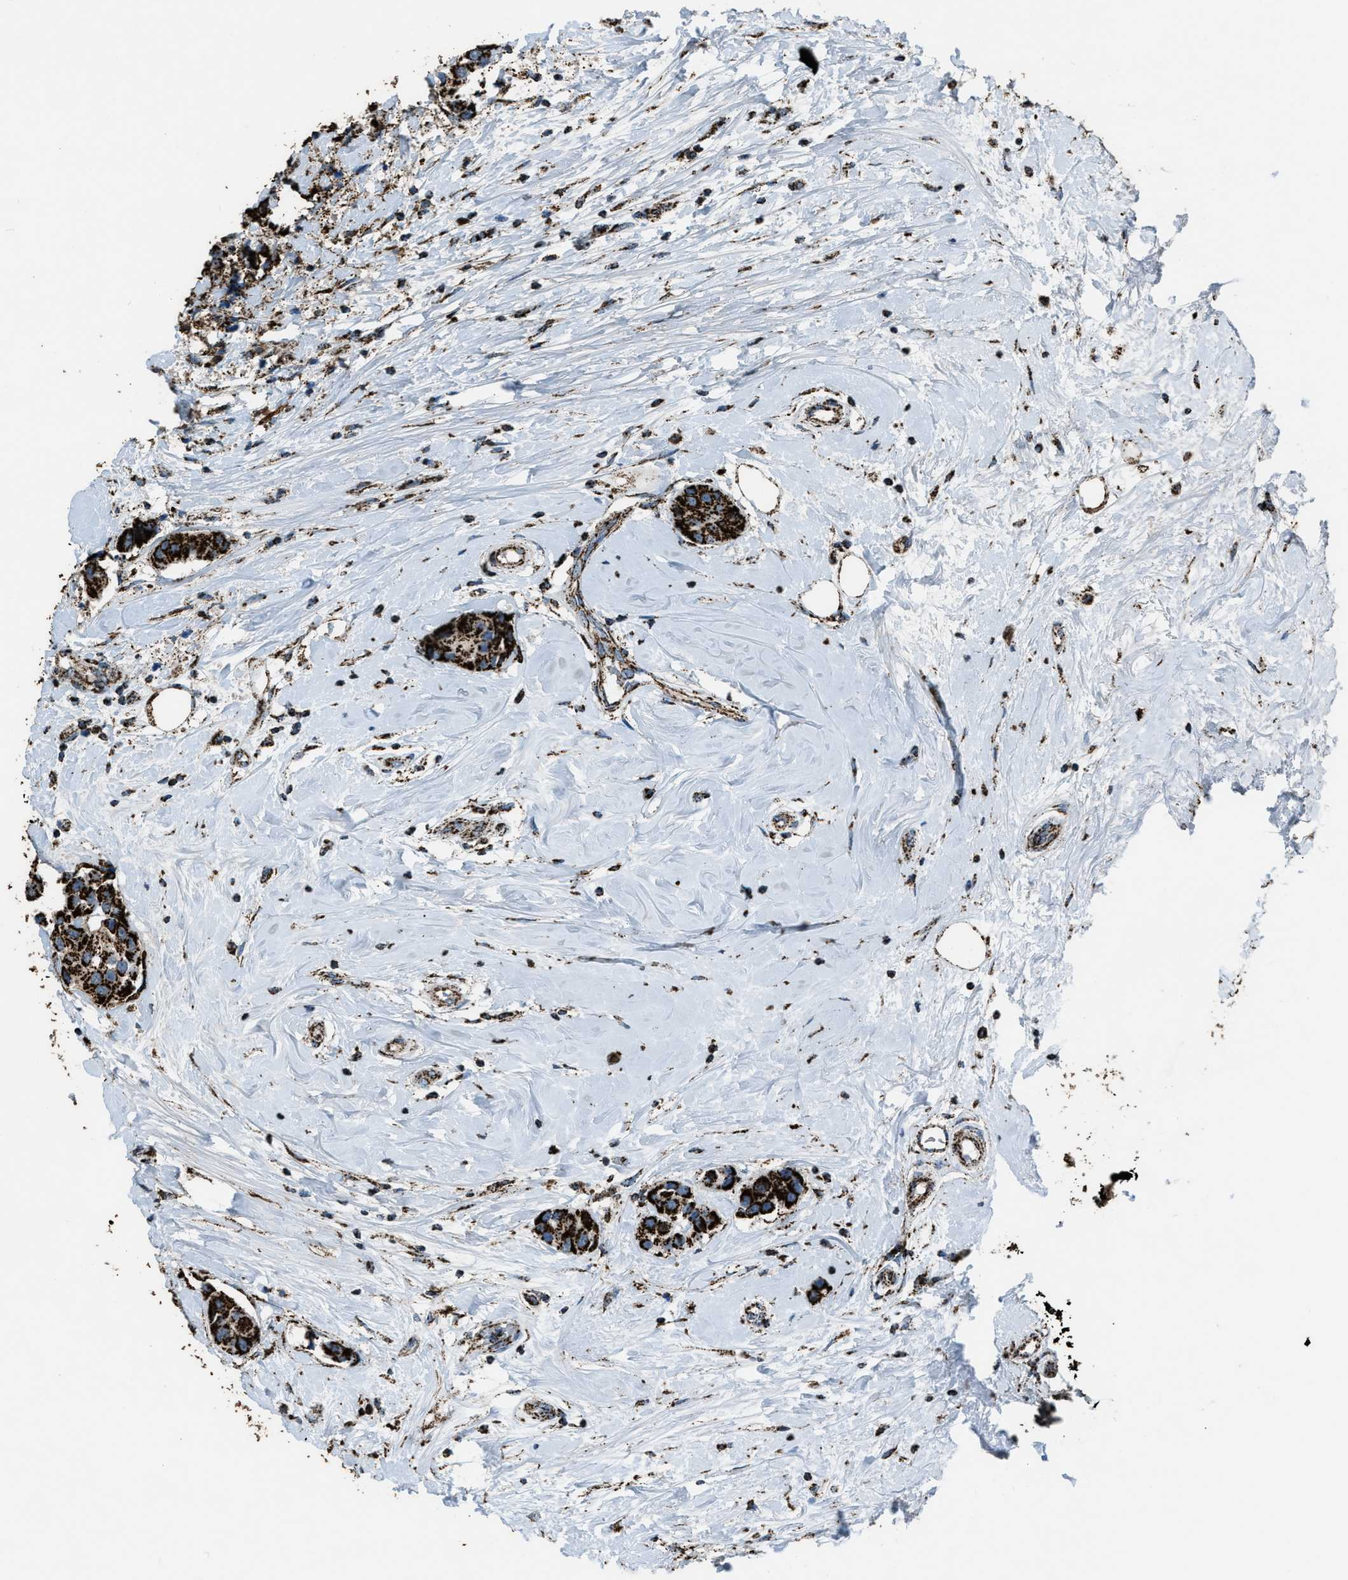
{"staining": {"intensity": "strong", "quantity": ">75%", "location": "cytoplasmic/membranous"}, "tissue": "breast cancer", "cell_type": "Tumor cells", "image_type": "cancer", "snomed": [{"axis": "morphology", "description": "Normal tissue, NOS"}, {"axis": "morphology", "description": "Duct carcinoma"}, {"axis": "topography", "description": "Breast"}], "caption": "Breast invasive ductal carcinoma tissue displays strong cytoplasmic/membranous positivity in about >75% of tumor cells (DAB IHC, brown staining for protein, blue staining for nuclei).", "gene": "MDH2", "patient": {"sex": "female", "age": 39}}